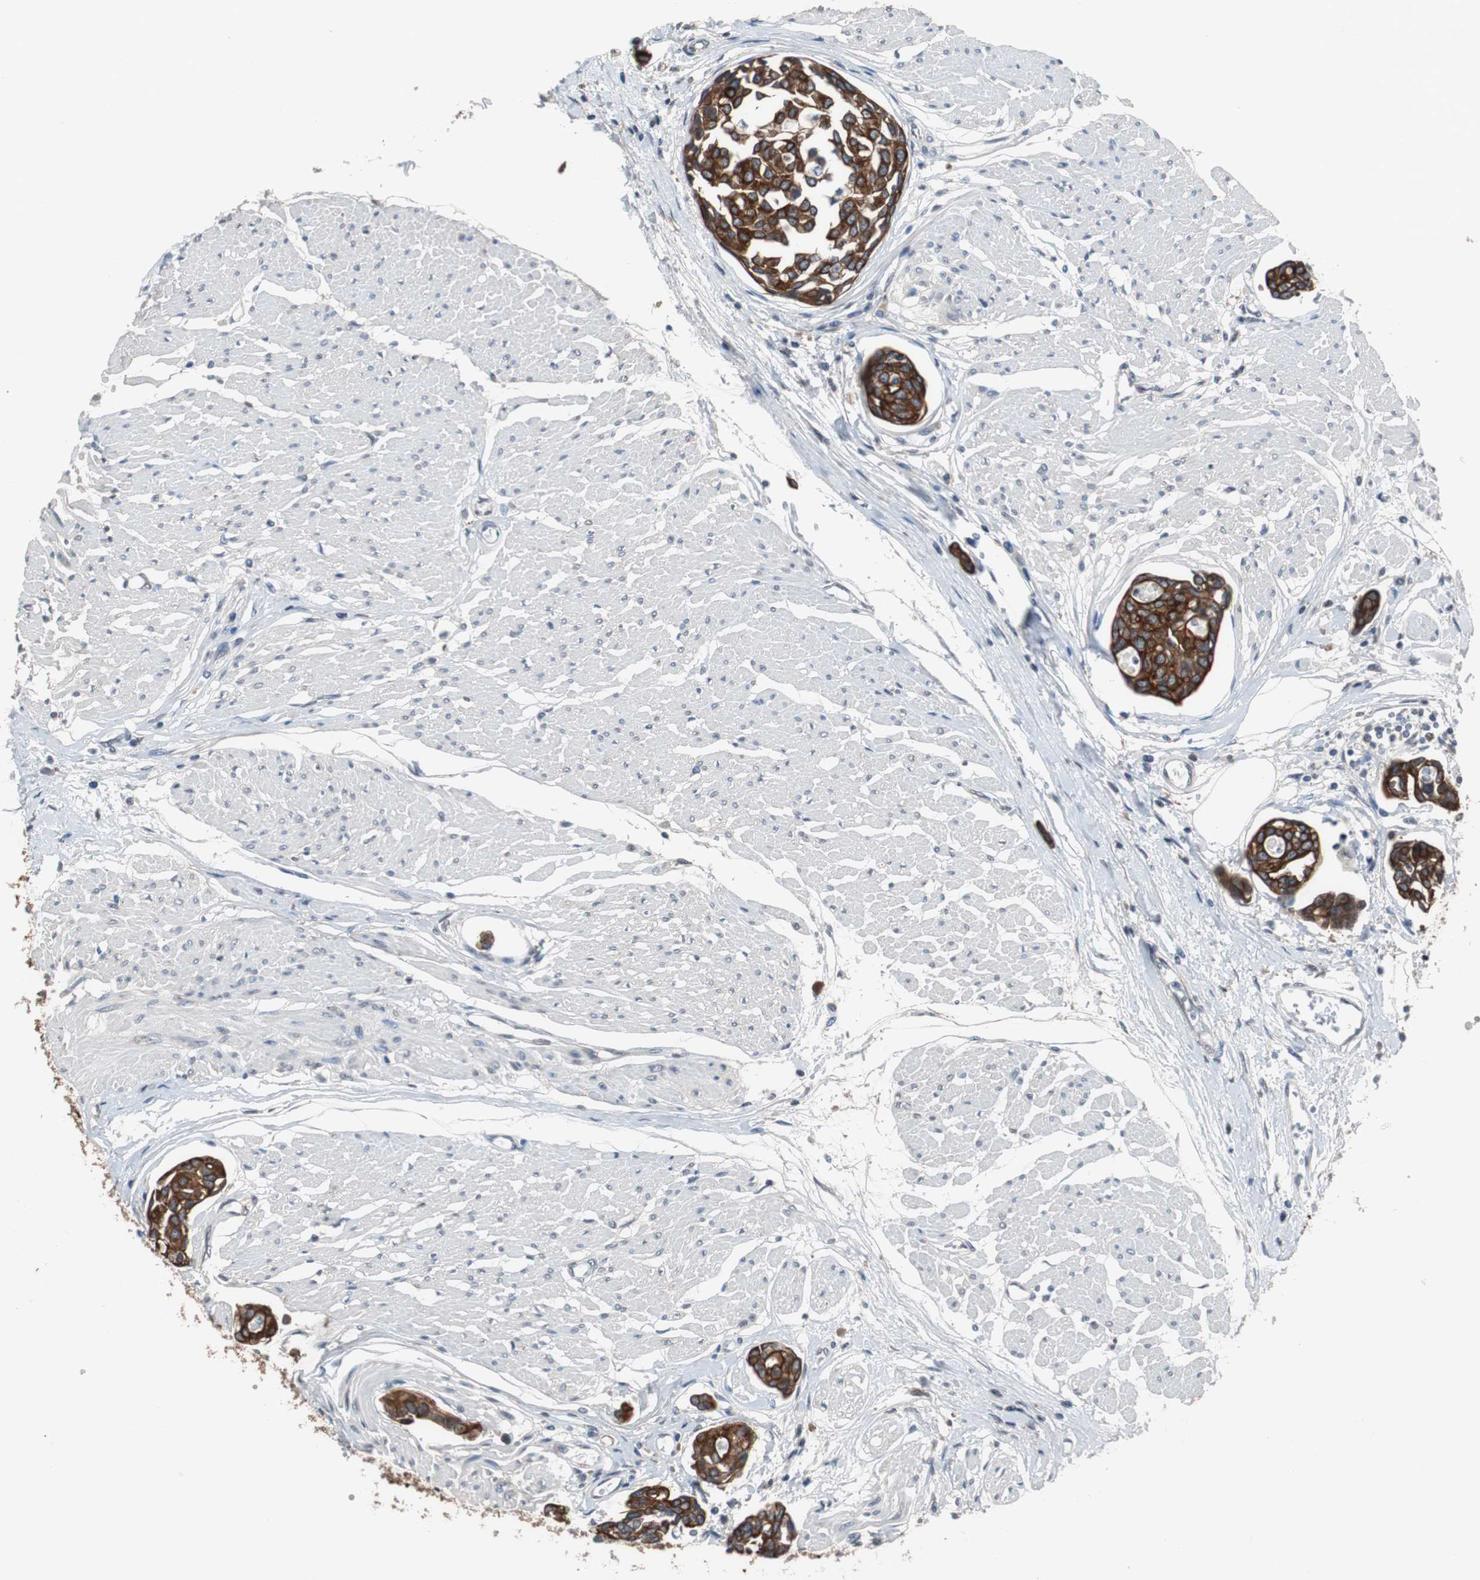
{"staining": {"intensity": "strong", "quantity": ">75%", "location": "cytoplasmic/membranous"}, "tissue": "urothelial cancer", "cell_type": "Tumor cells", "image_type": "cancer", "snomed": [{"axis": "morphology", "description": "Urothelial carcinoma, High grade"}, {"axis": "topography", "description": "Urinary bladder"}], "caption": "A brown stain shows strong cytoplasmic/membranous expression of a protein in urothelial carcinoma (high-grade) tumor cells.", "gene": "USP10", "patient": {"sex": "male", "age": 78}}